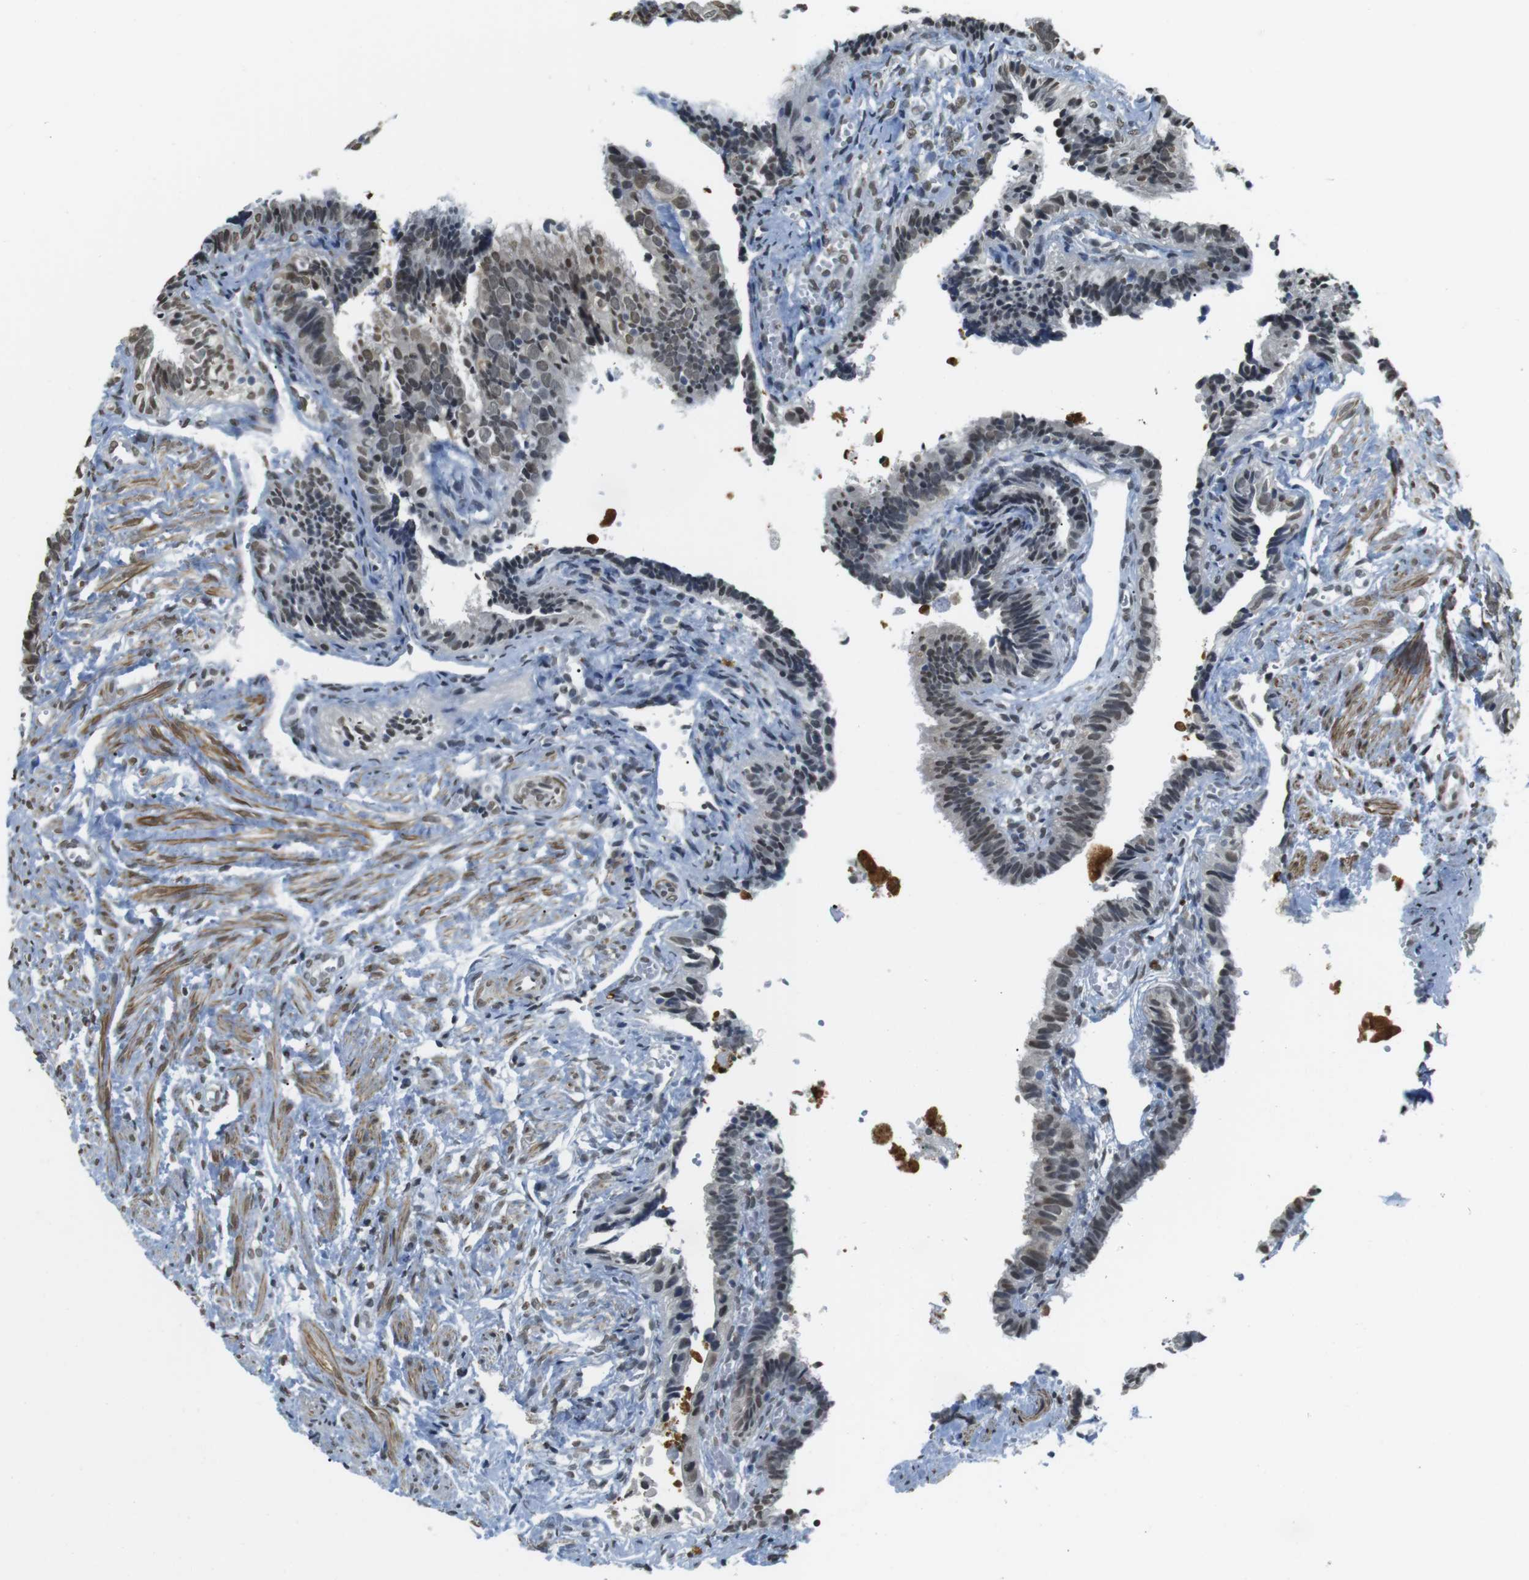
{"staining": {"intensity": "moderate", "quantity": "25%-75%", "location": "cytoplasmic/membranous,nuclear"}, "tissue": "fallopian tube", "cell_type": "Glandular cells", "image_type": "normal", "snomed": [{"axis": "morphology", "description": "Normal tissue, NOS"}, {"axis": "topography", "description": "Fallopian tube"}], "caption": "IHC staining of benign fallopian tube, which demonstrates medium levels of moderate cytoplasmic/membranous,nuclear expression in about 25%-75% of glandular cells indicating moderate cytoplasmic/membranous,nuclear protein staining. The staining was performed using DAB (3,3'-diaminobenzidine) (brown) for protein detection and nuclei were counterstained in hematoxylin (blue).", "gene": "USP7", "patient": {"sex": "female", "age": 46}}